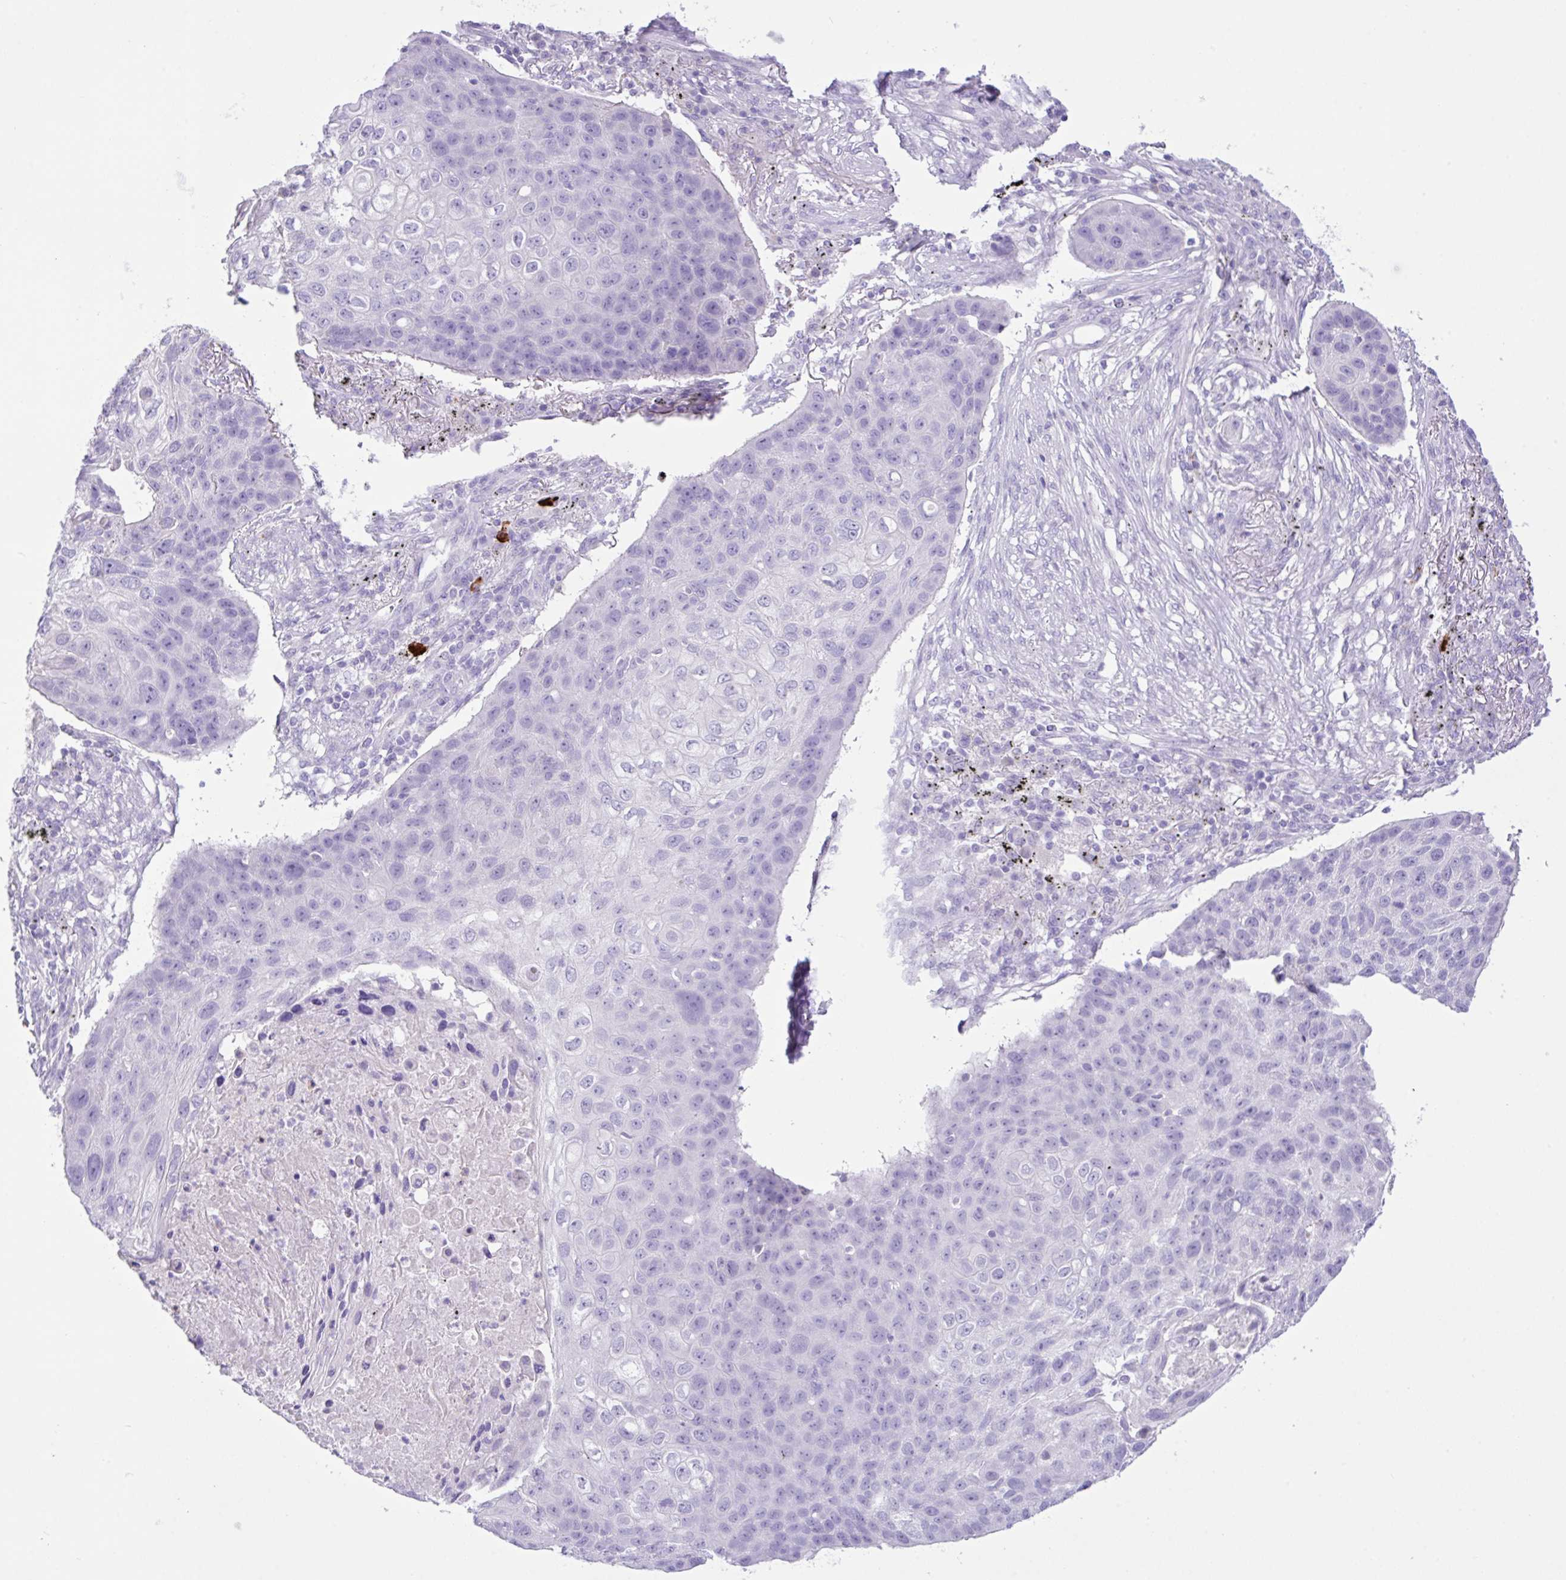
{"staining": {"intensity": "negative", "quantity": "none", "location": "none"}, "tissue": "lung cancer", "cell_type": "Tumor cells", "image_type": "cancer", "snomed": [{"axis": "morphology", "description": "Squamous cell carcinoma, NOS"}, {"axis": "topography", "description": "Lung"}], "caption": "DAB (3,3'-diaminobenzidine) immunohistochemical staining of human lung cancer displays no significant expression in tumor cells.", "gene": "CST11", "patient": {"sex": "female", "age": 63}}